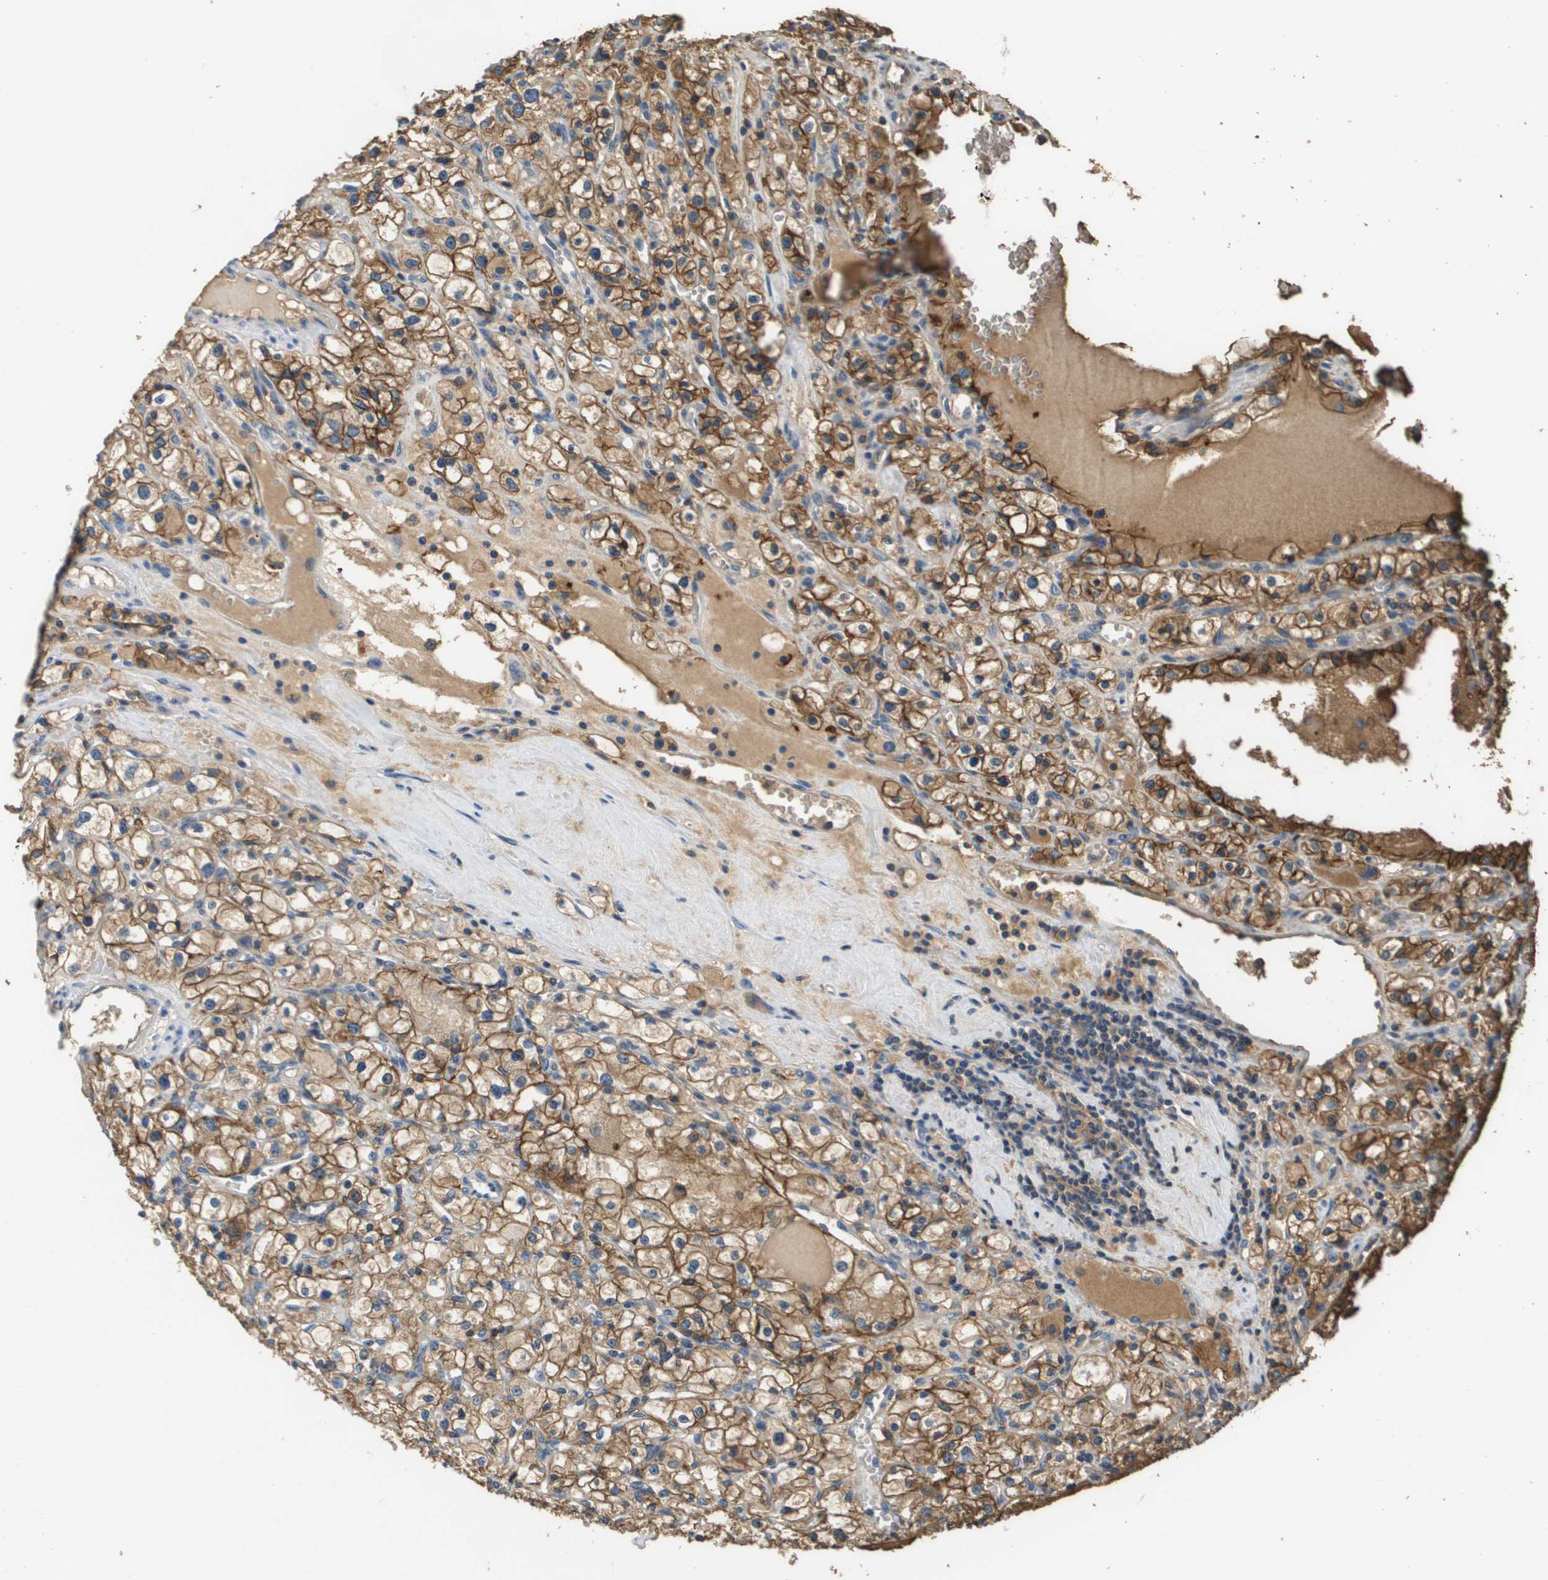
{"staining": {"intensity": "strong", "quantity": ">75%", "location": "cytoplasmic/membranous"}, "tissue": "renal cancer", "cell_type": "Tumor cells", "image_type": "cancer", "snomed": [{"axis": "morphology", "description": "Adenocarcinoma, NOS"}, {"axis": "topography", "description": "Kidney"}], "caption": "Tumor cells exhibit high levels of strong cytoplasmic/membranous expression in about >75% of cells in human renal adenocarcinoma.", "gene": "SLC16A3", "patient": {"sex": "male", "age": 56}}